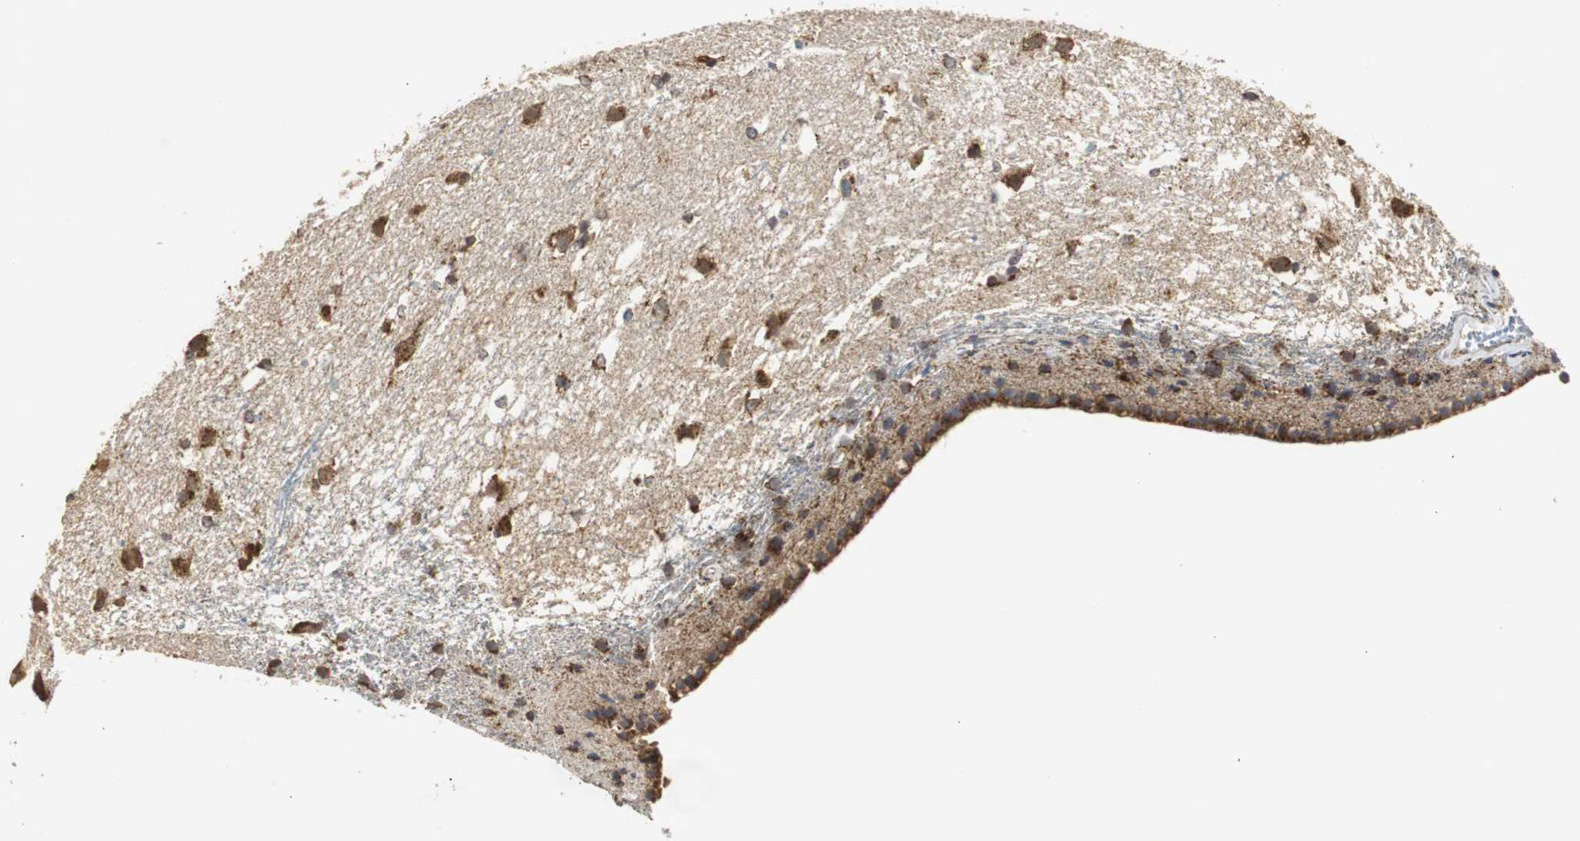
{"staining": {"intensity": "strong", "quantity": ">75%", "location": "cytoplasmic/membranous"}, "tissue": "caudate", "cell_type": "Glial cells", "image_type": "normal", "snomed": [{"axis": "morphology", "description": "Normal tissue, NOS"}, {"axis": "topography", "description": "Lateral ventricle wall"}], "caption": "Protein positivity by immunohistochemistry exhibits strong cytoplasmic/membranous positivity in about >75% of glial cells in normal caudate. Nuclei are stained in blue.", "gene": "HSD17B10", "patient": {"sex": "female", "age": 19}}